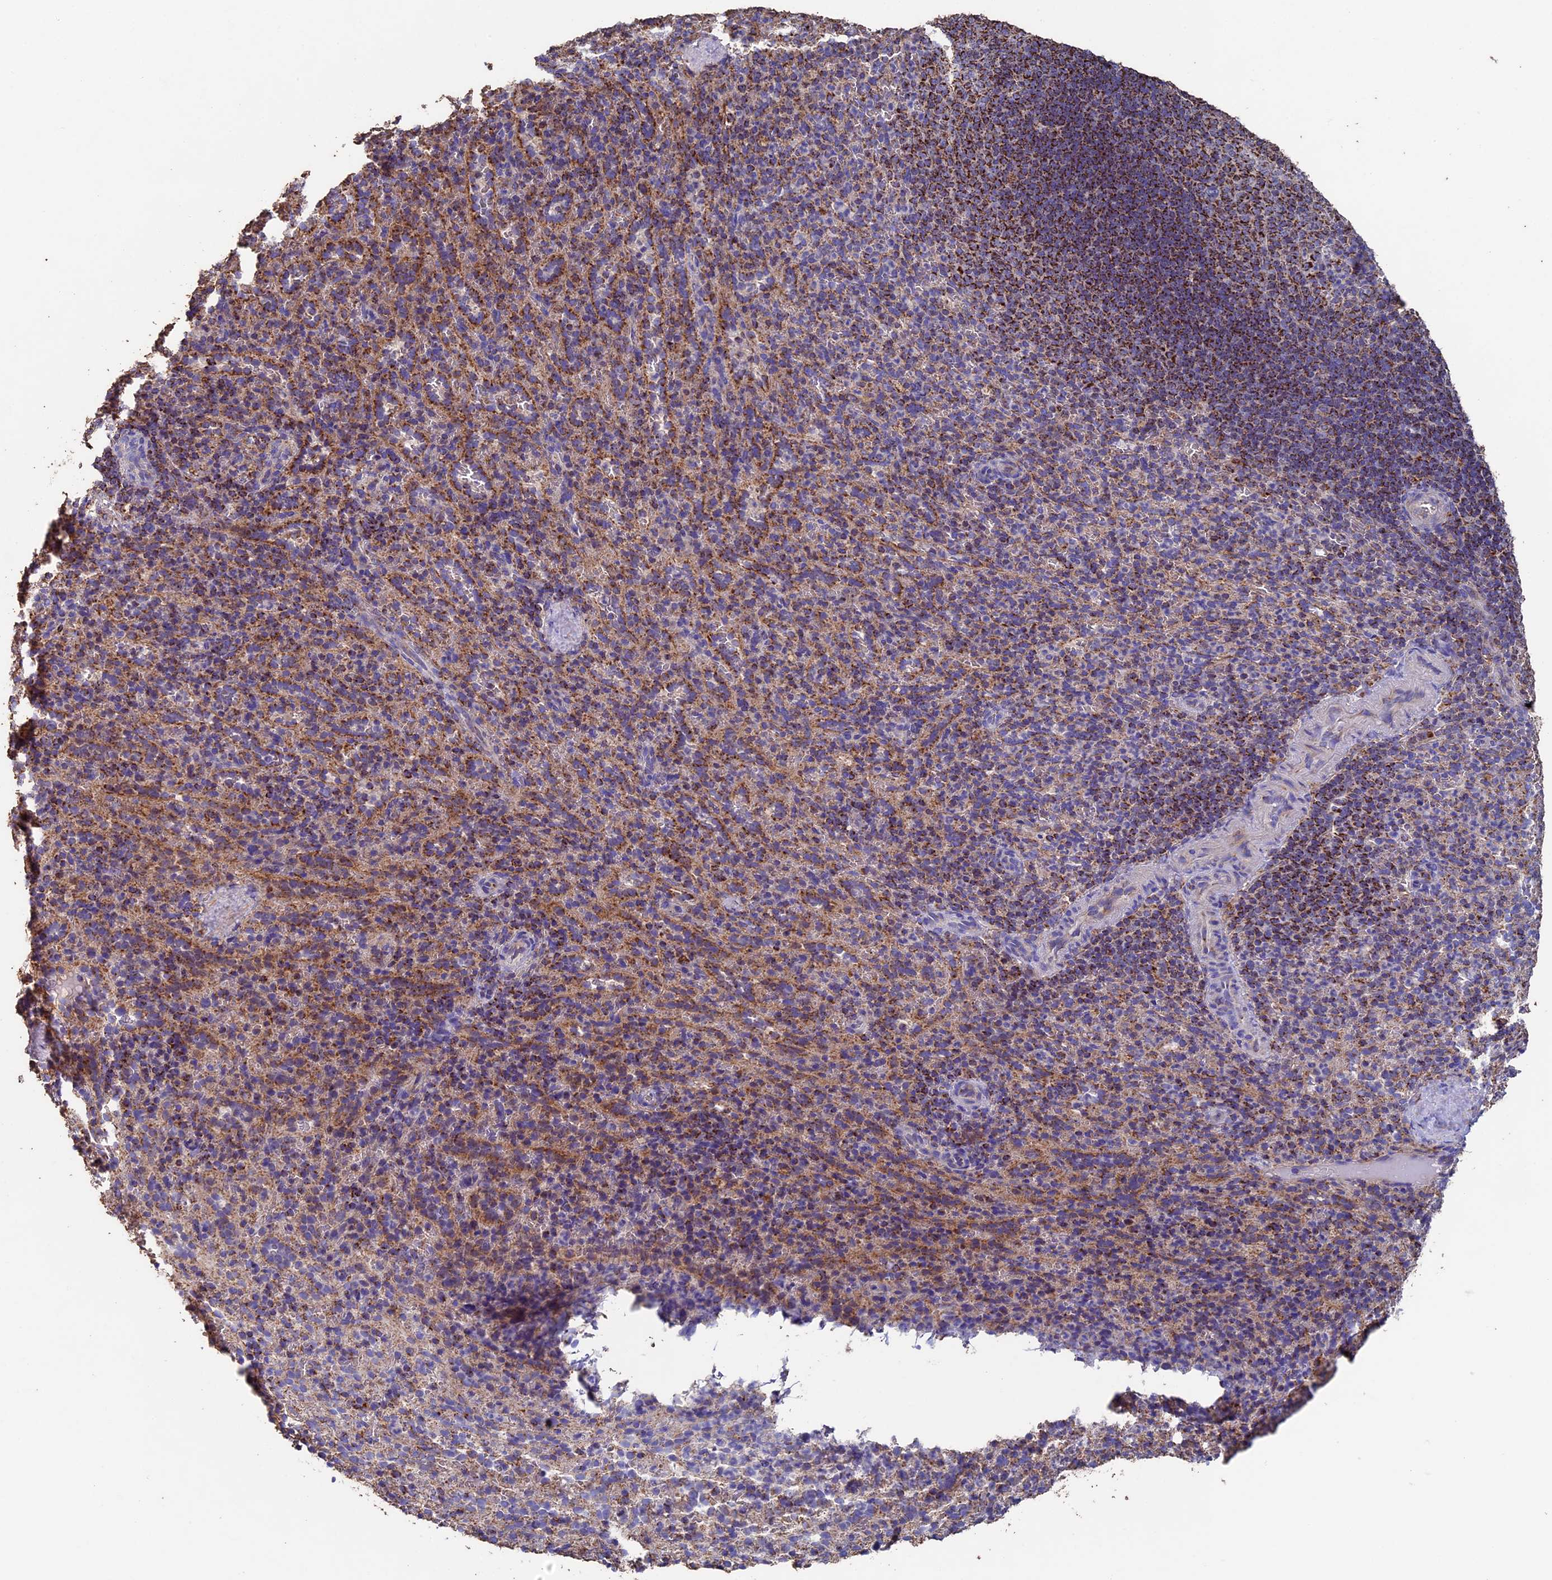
{"staining": {"intensity": "moderate", "quantity": "25%-75%", "location": "cytoplasmic/membranous"}, "tissue": "spleen", "cell_type": "Cells in red pulp", "image_type": "normal", "snomed": [{"axis": "morphology", "description": "Normal tissue, NOS"}, {"axis": "topography", "description": "Spleen"}], "caption": "Immunohistochemistry histopathology image of benign spleen: spleen stained using IHC demonstrates medium levels of moderate protein expression localized specifically in the cytoplasmic/membranous of cells in red pulp, appearing as a cytoplasmic/membranous brown color.", "gene": "ADAT1", "patient": {"sex": "female", "age": 21}}